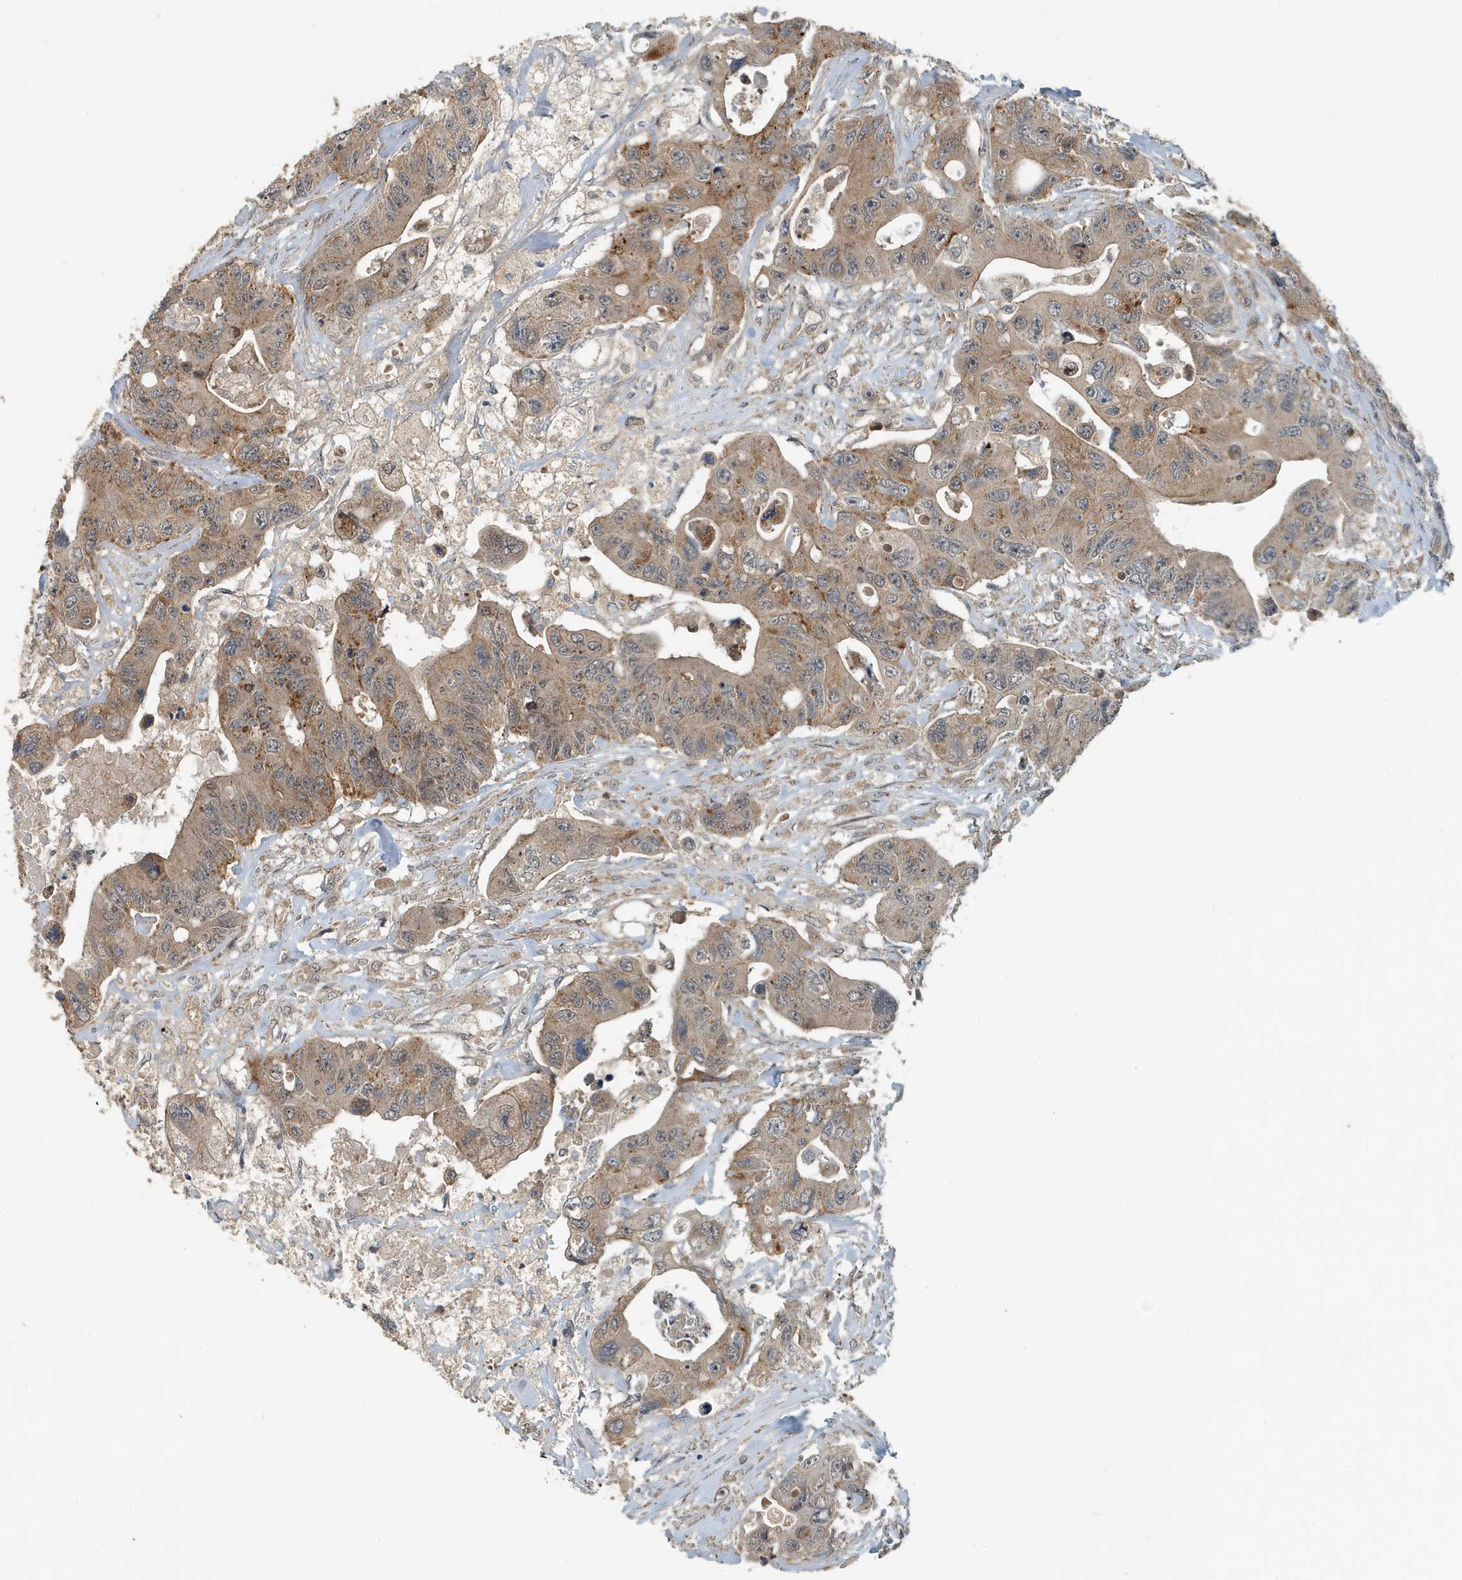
{"staining": {"intensity": "moderate", "quantity": ">75%", "location": "cytoplasmic/membranous"}, "tissue": "colorectal cancer", "cell_type": "Tumor cells", "image_type": "cancer", "snomed": [{"axis": "morphology", "description": "Adenocarcinoma, NOS"}, {"axis": "topography", "description": "Colon"}], "caption": "Colorectal cancer tissue exhibits moderate cytoplasmic/membranous expression in about >75% of tumor cells (Brightfield microscopy of DAB IHC at high magnification).", "gene": "KIF15", "patient": {"sex": "female", "age": 46}}